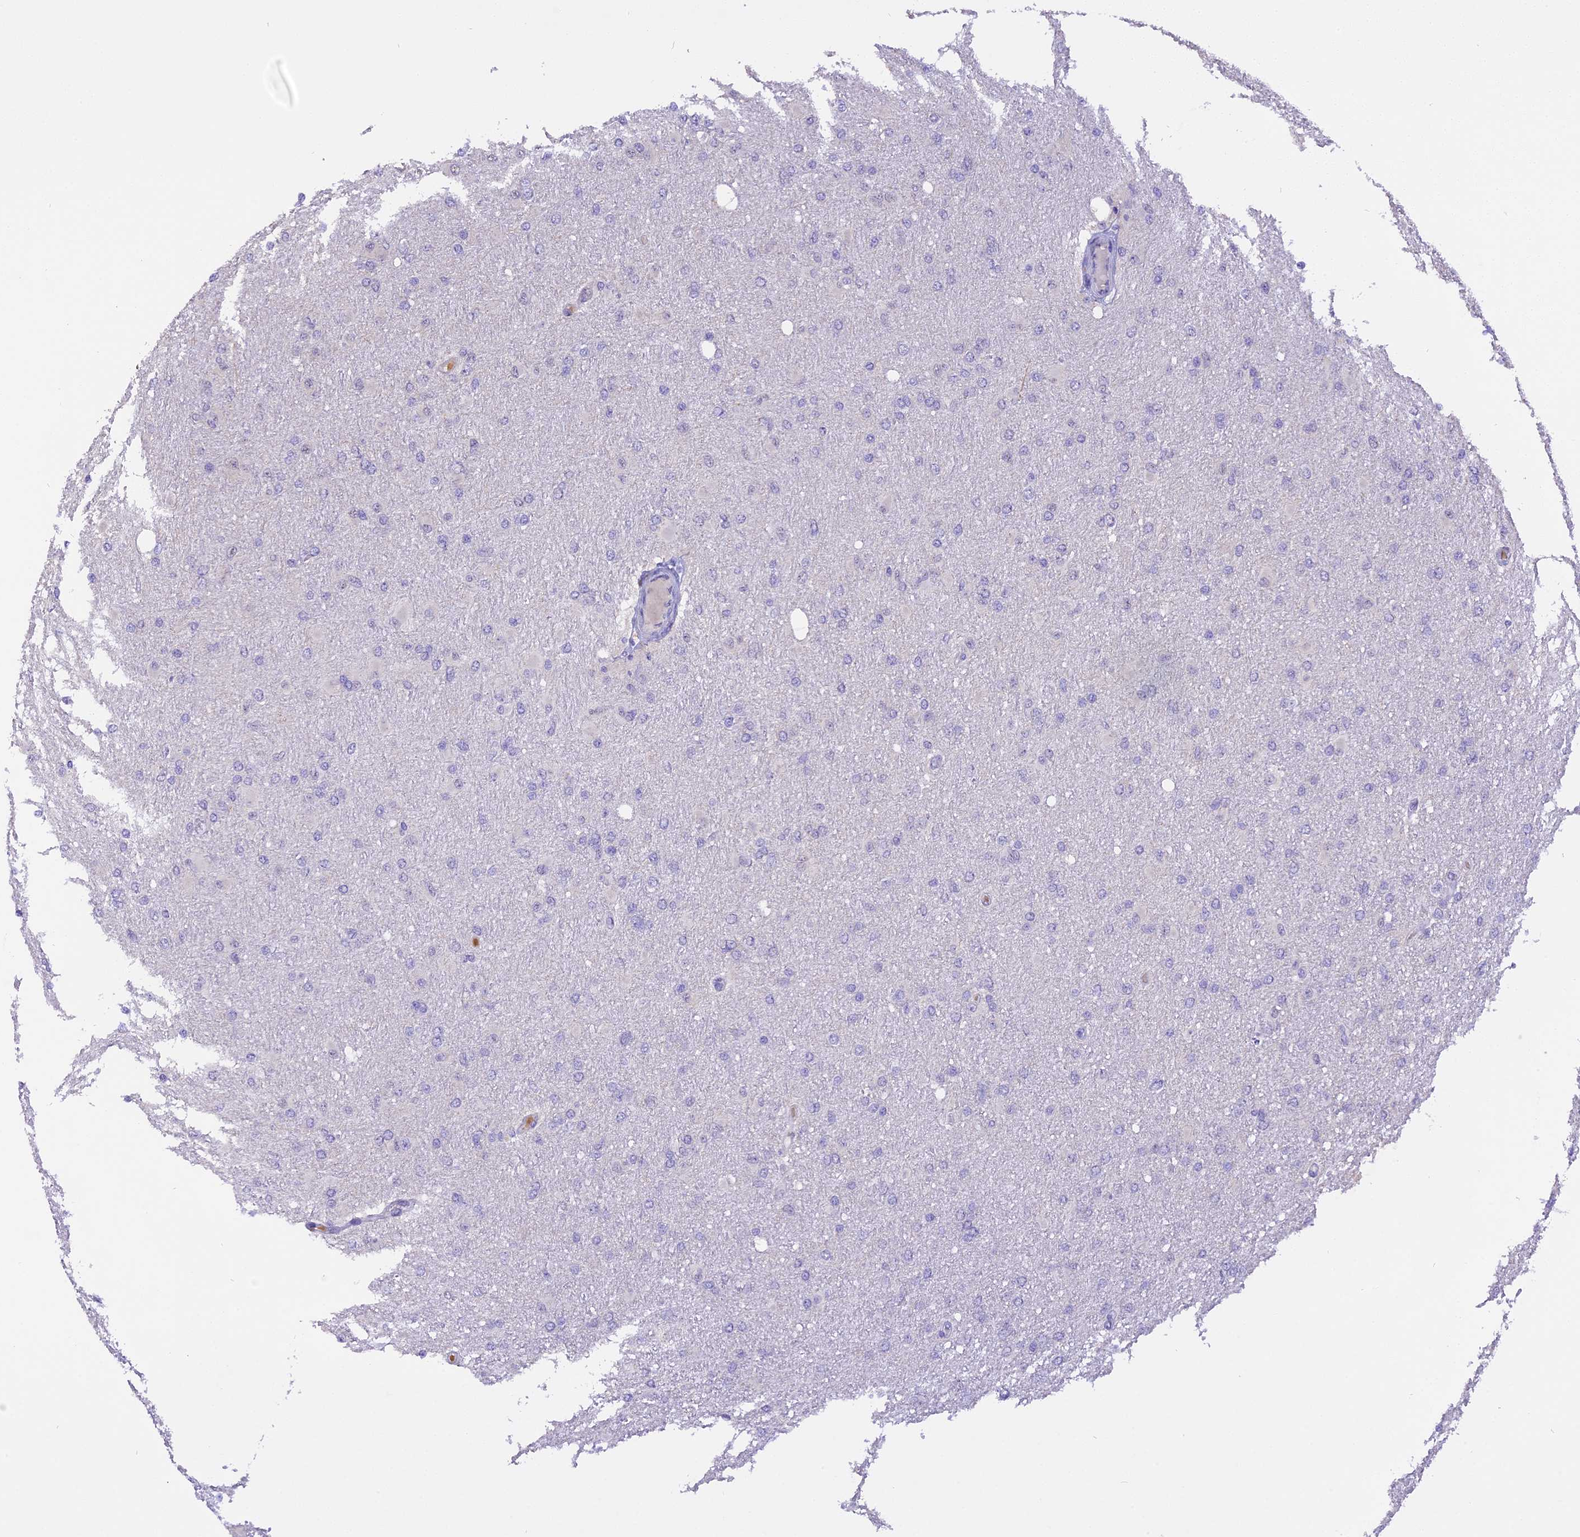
{"staining": {"intensity": "negative", "quantity": "none", "location": "none"}, "tissue": "glioma", "cell_type": "Tumor cells", "image_type": "cancer", "snomed": [{"axis": "morphology", "description": "Glioma, malignant, High grade"}, {"axis": "topography", "description": "Cerebral cortex"}], "caption": "DAB (3,3'-diaminobenzidine) immunohistochemical staining of human malignant glioma (high-grade) exhibits no significant staining in tumor cells.", "gene": "AHSP", "patient": {"sex": "female", "age": 36}}